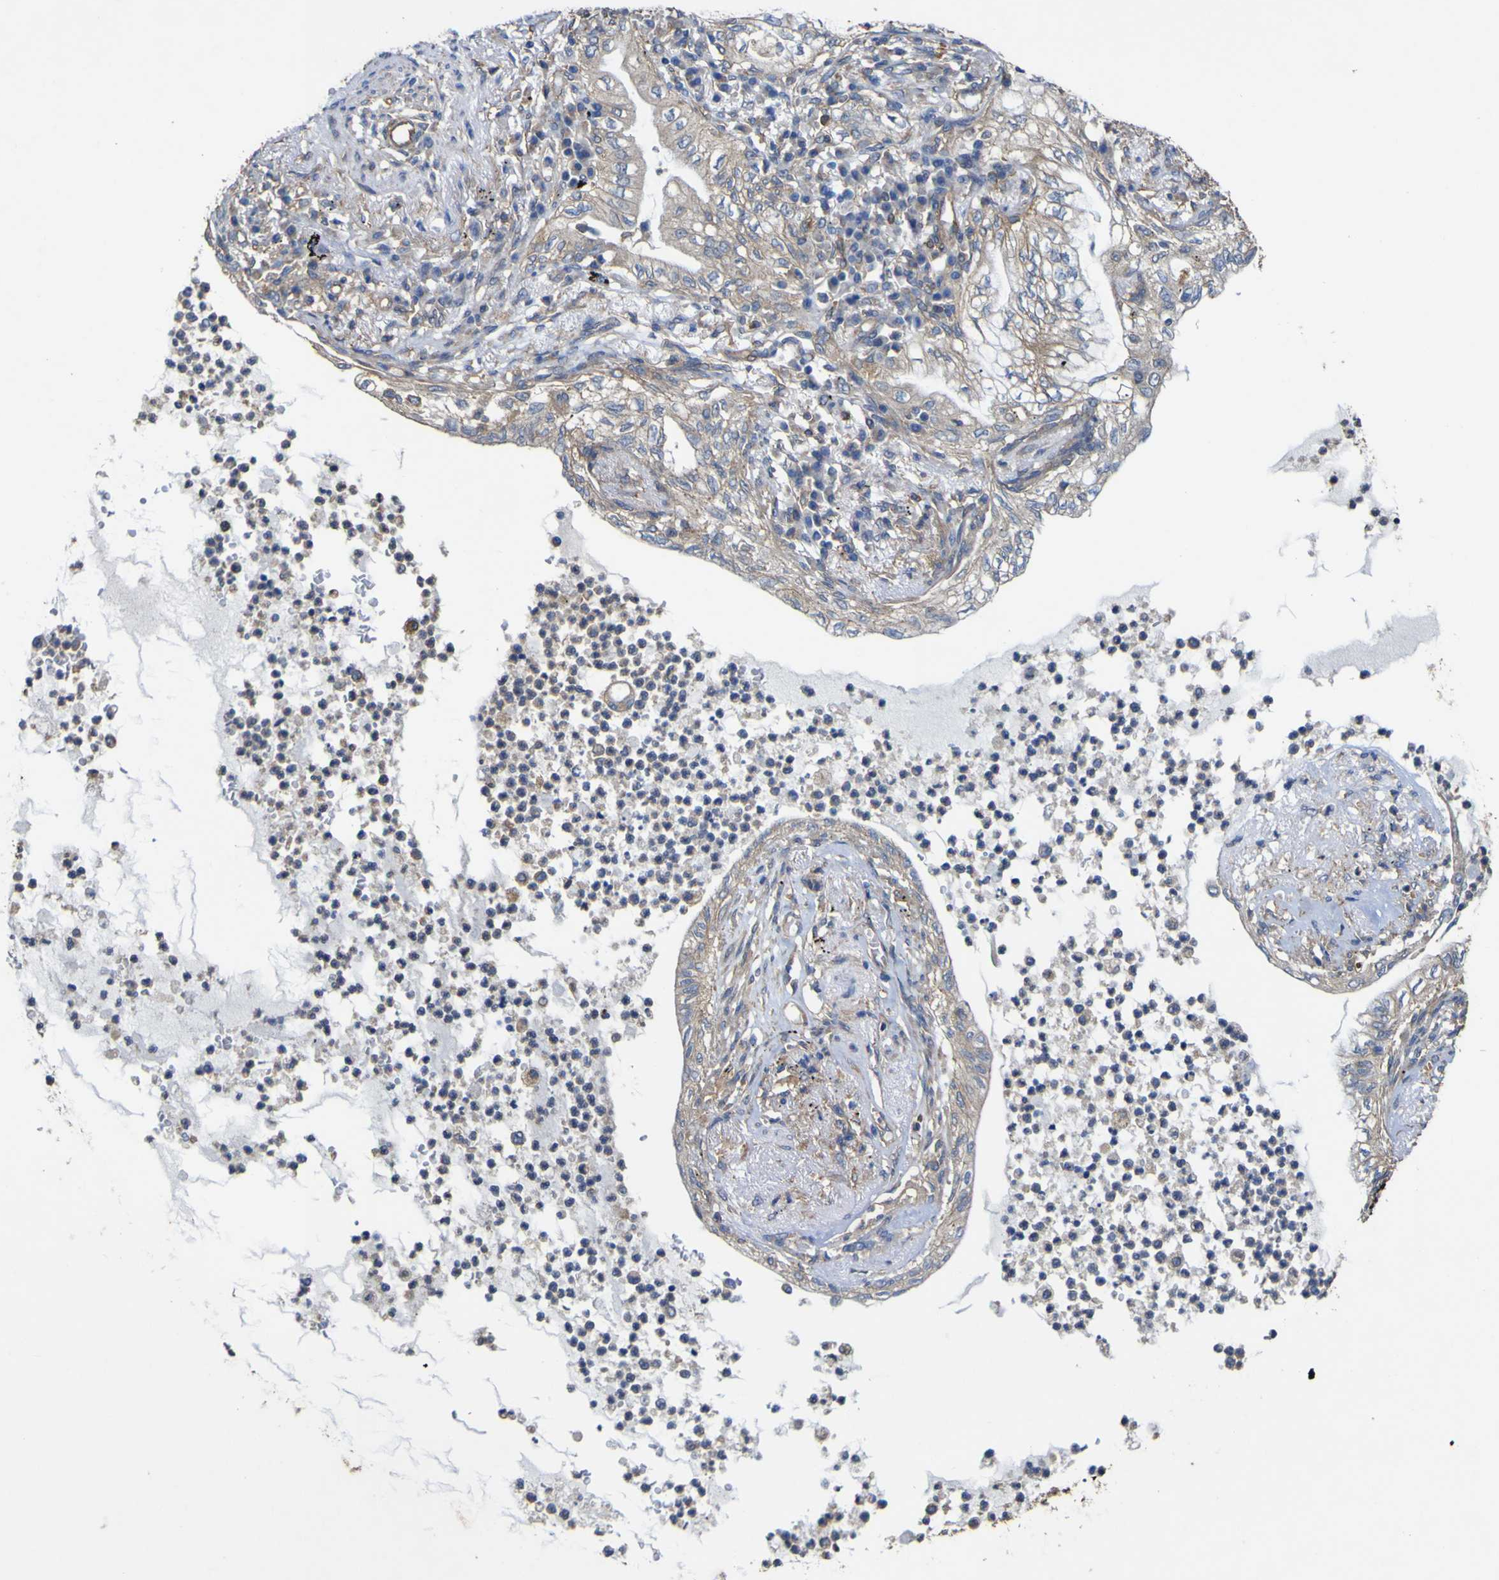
{"staining": {"intensity": "weak", "quantity": ">75%", "location": "cytoplasmic/membranous"}, "tissue": "lung cancer", "cell_type": "Tumor cells", "image_type": "cancer", "snomed": [{"axis": "morphology", "description": "Normal tissue, NOS"}, {"axis": "morphology", "description": "Adenocarcinoma, NOS"}, {"axis": "topography", "description": "Bronchus"}, {"axis": "topography", "description": "Lung"}], "caption": "IHC image of human lung cancer (adenocarcinoma) stained for a protein (brown), which reveals low levels of weak cytoplasmic/membranous expression in about >75% of tumor cells.", "gene": "TNFSF15", "patient": {"sex": "female", "age": 70}}